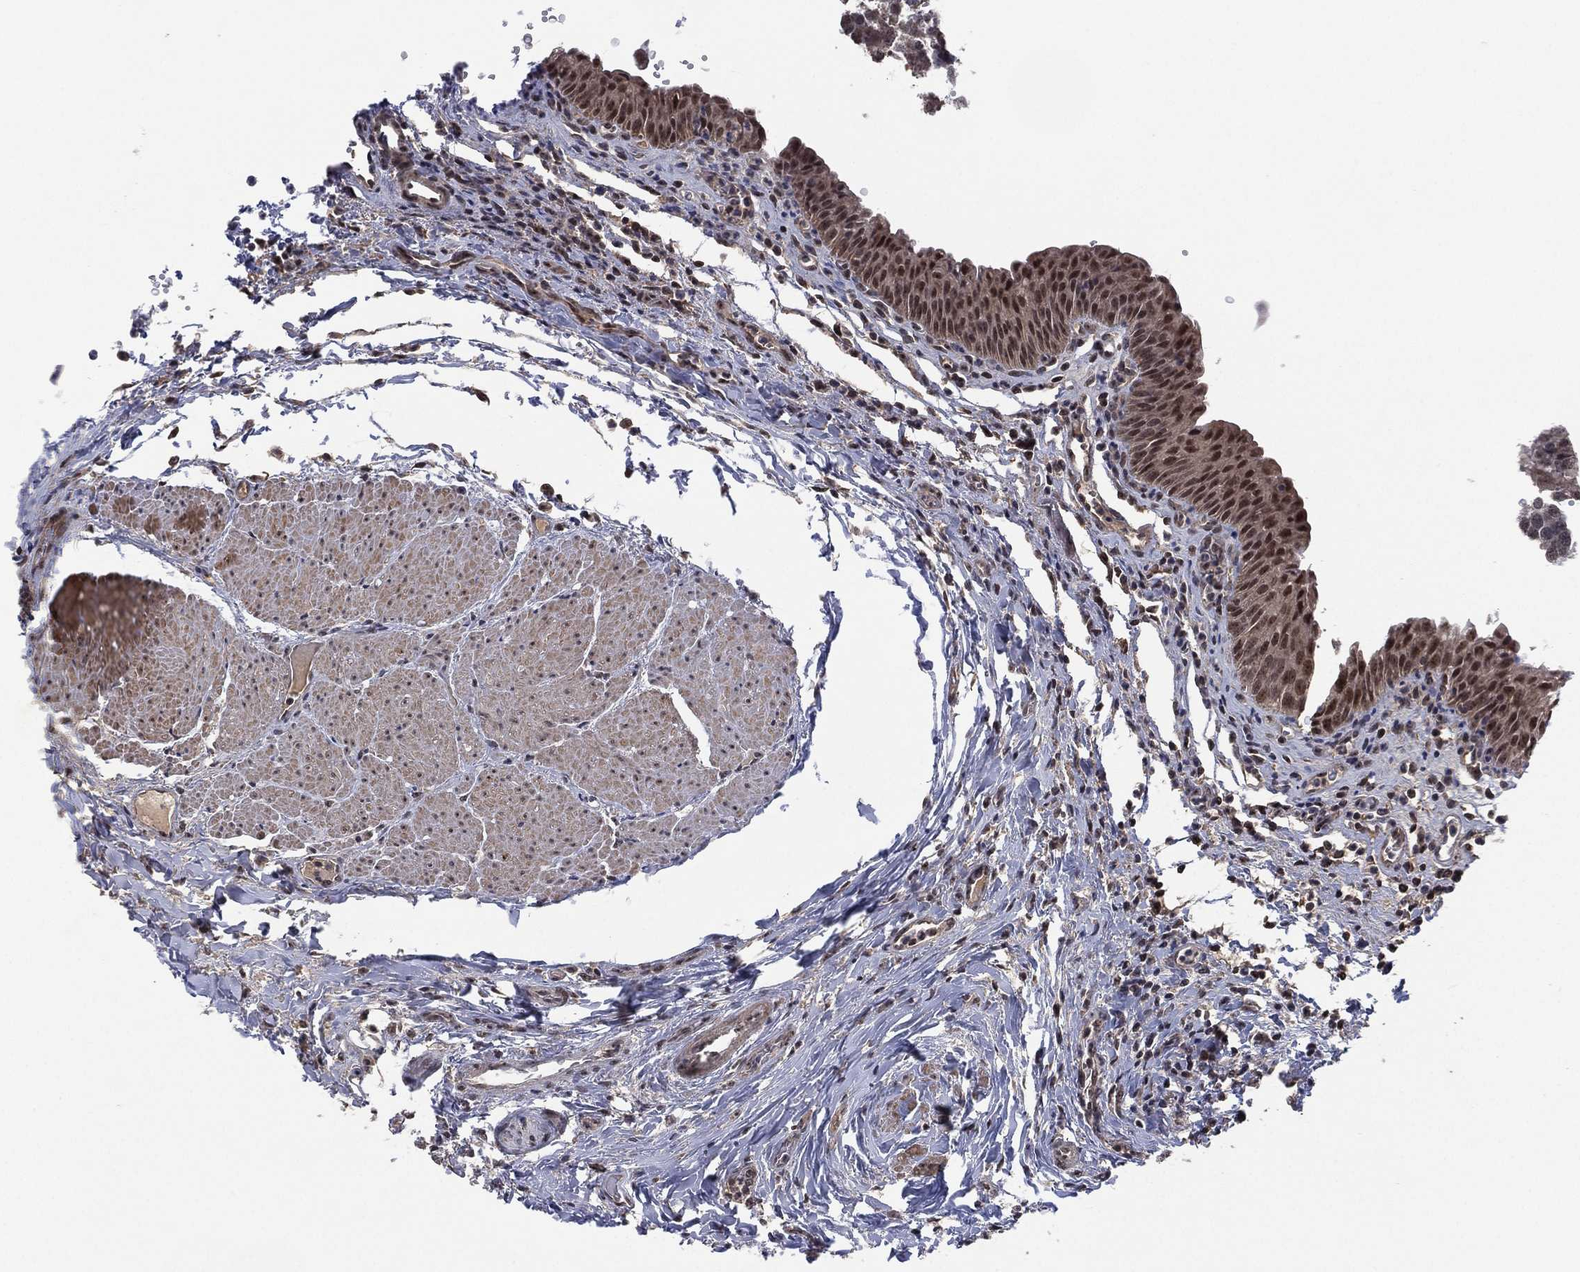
{"staining": {"intensity": "moderate", "quantity": "25%-75%", "location": "nuclear"}, "tissue": "urinary bladder", "cell_type": "Urothelial cells", "image_type": "normal", "snomed": [{"axis": "morphology", "description": "Normal tissue, NOS"}, {"axis": "topography", "description": "Urinary bladder"}], "caption": "Moderate nuclear positivity is appreciated in approximately 25%-75% of urothelial cells in unremarkable urinary bladder.", "gene": "NELFCD", "patient": {"sex": "male", "age": 66}}